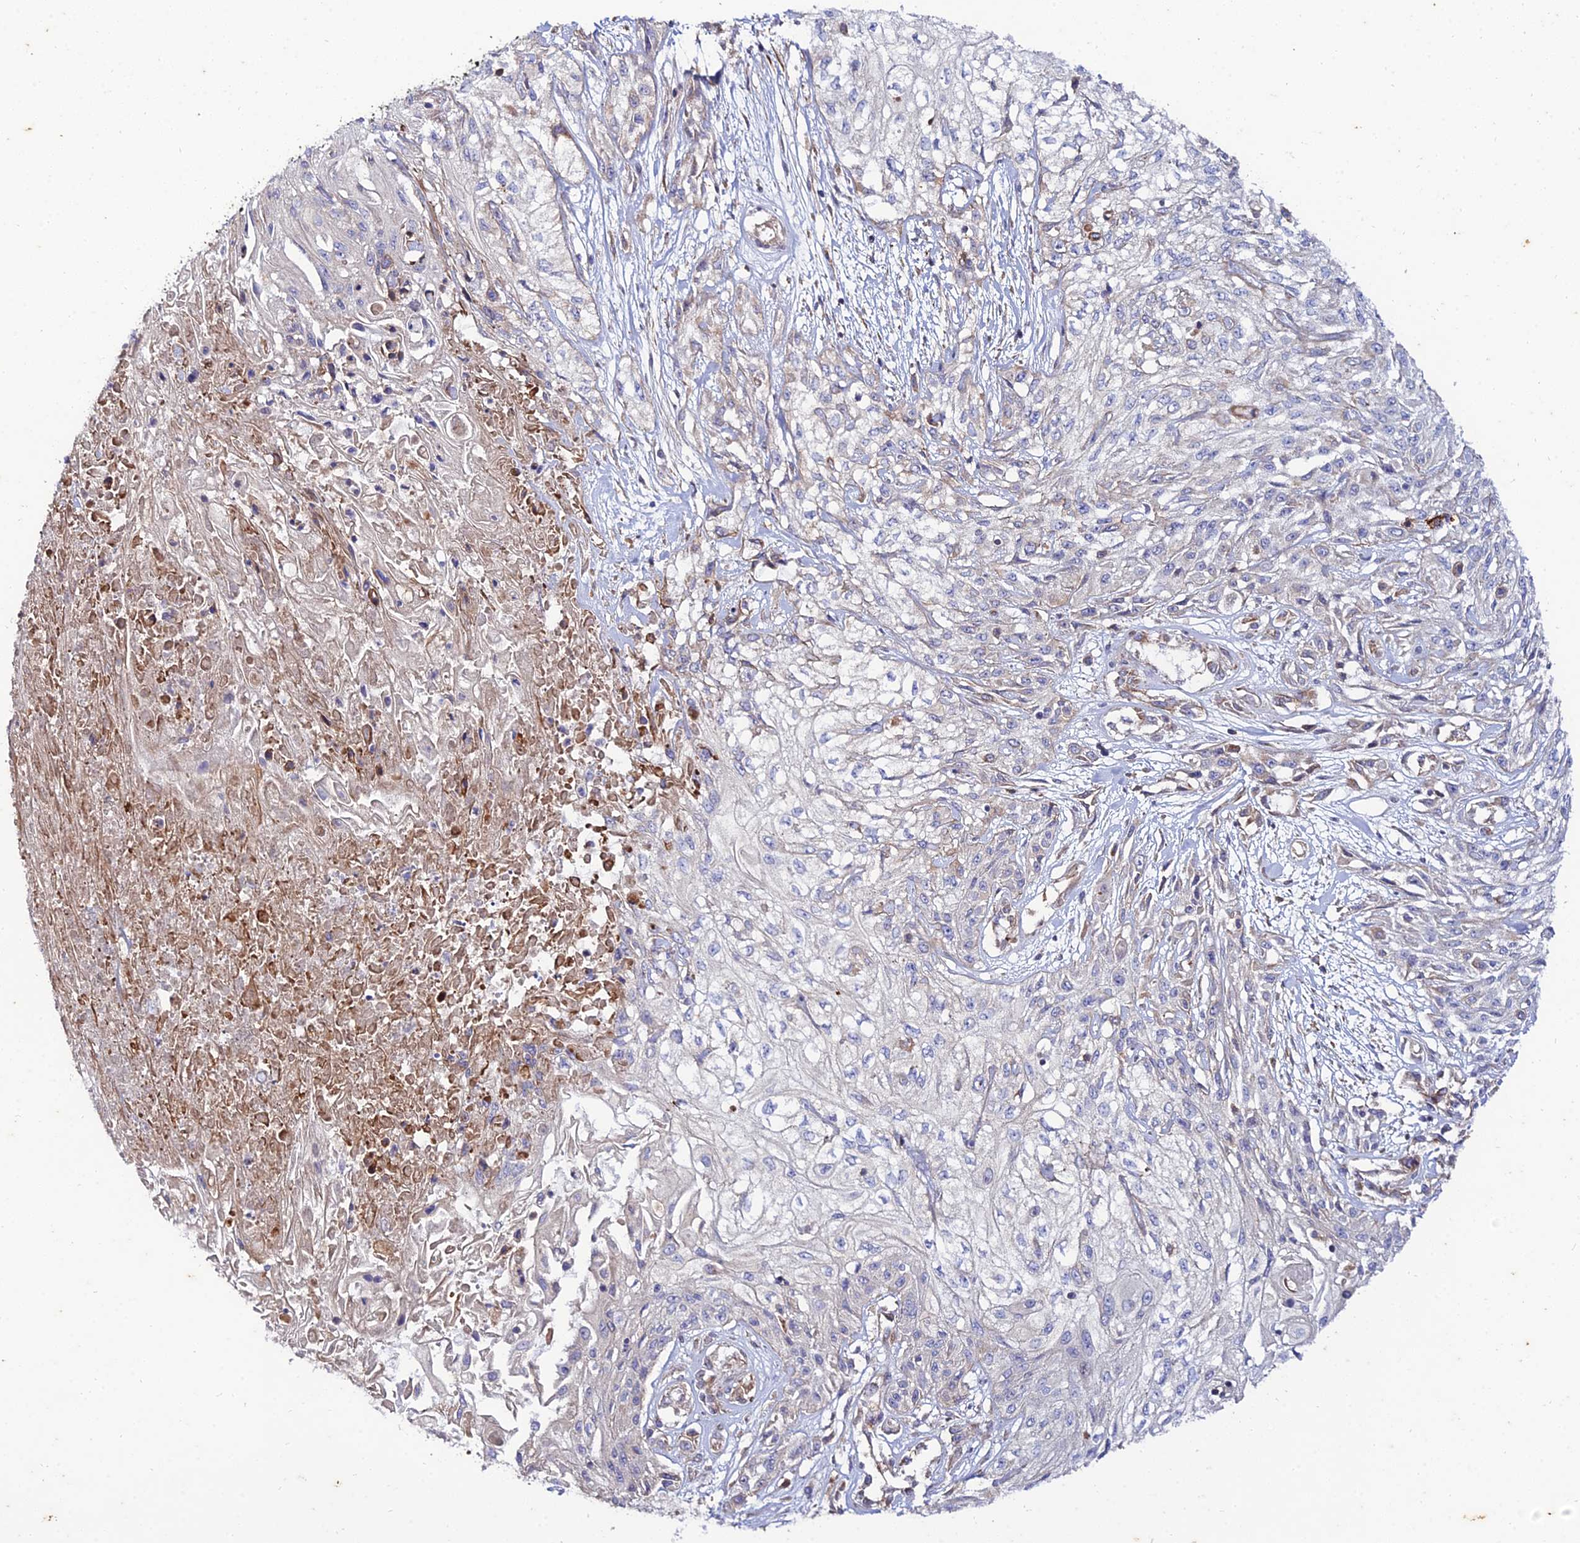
{"staining": {"intensity": "weak", "quantity": "25%-75%", "location": "cytoplasmic/membranous"}, "tissue": "skin cancer", "cell_type": "Tumor cells", "image_type": "cancer", "snomed": [{"axis": "morphology", "description": "Squamous cell carcinoma, NOS"}, {"axis": "morphology", "description": "Squamous cell carcinoma, metastatic, NOS"}, {"axis": "topography", "description": "Skin"}, {"axis": "topography", "description": "Lymph node"}], "caption": "Immunohistochemistry photomicrograph of human metastatic squamous cell carcinoma (skin) stained for a protein (brown), which shows low levels of weak cytoplasmic/membranous staining in approximately 25%-75% of tumor cells.", "gene": "ARL6IP1", "patient": {"sex": "male", "age": 75}}